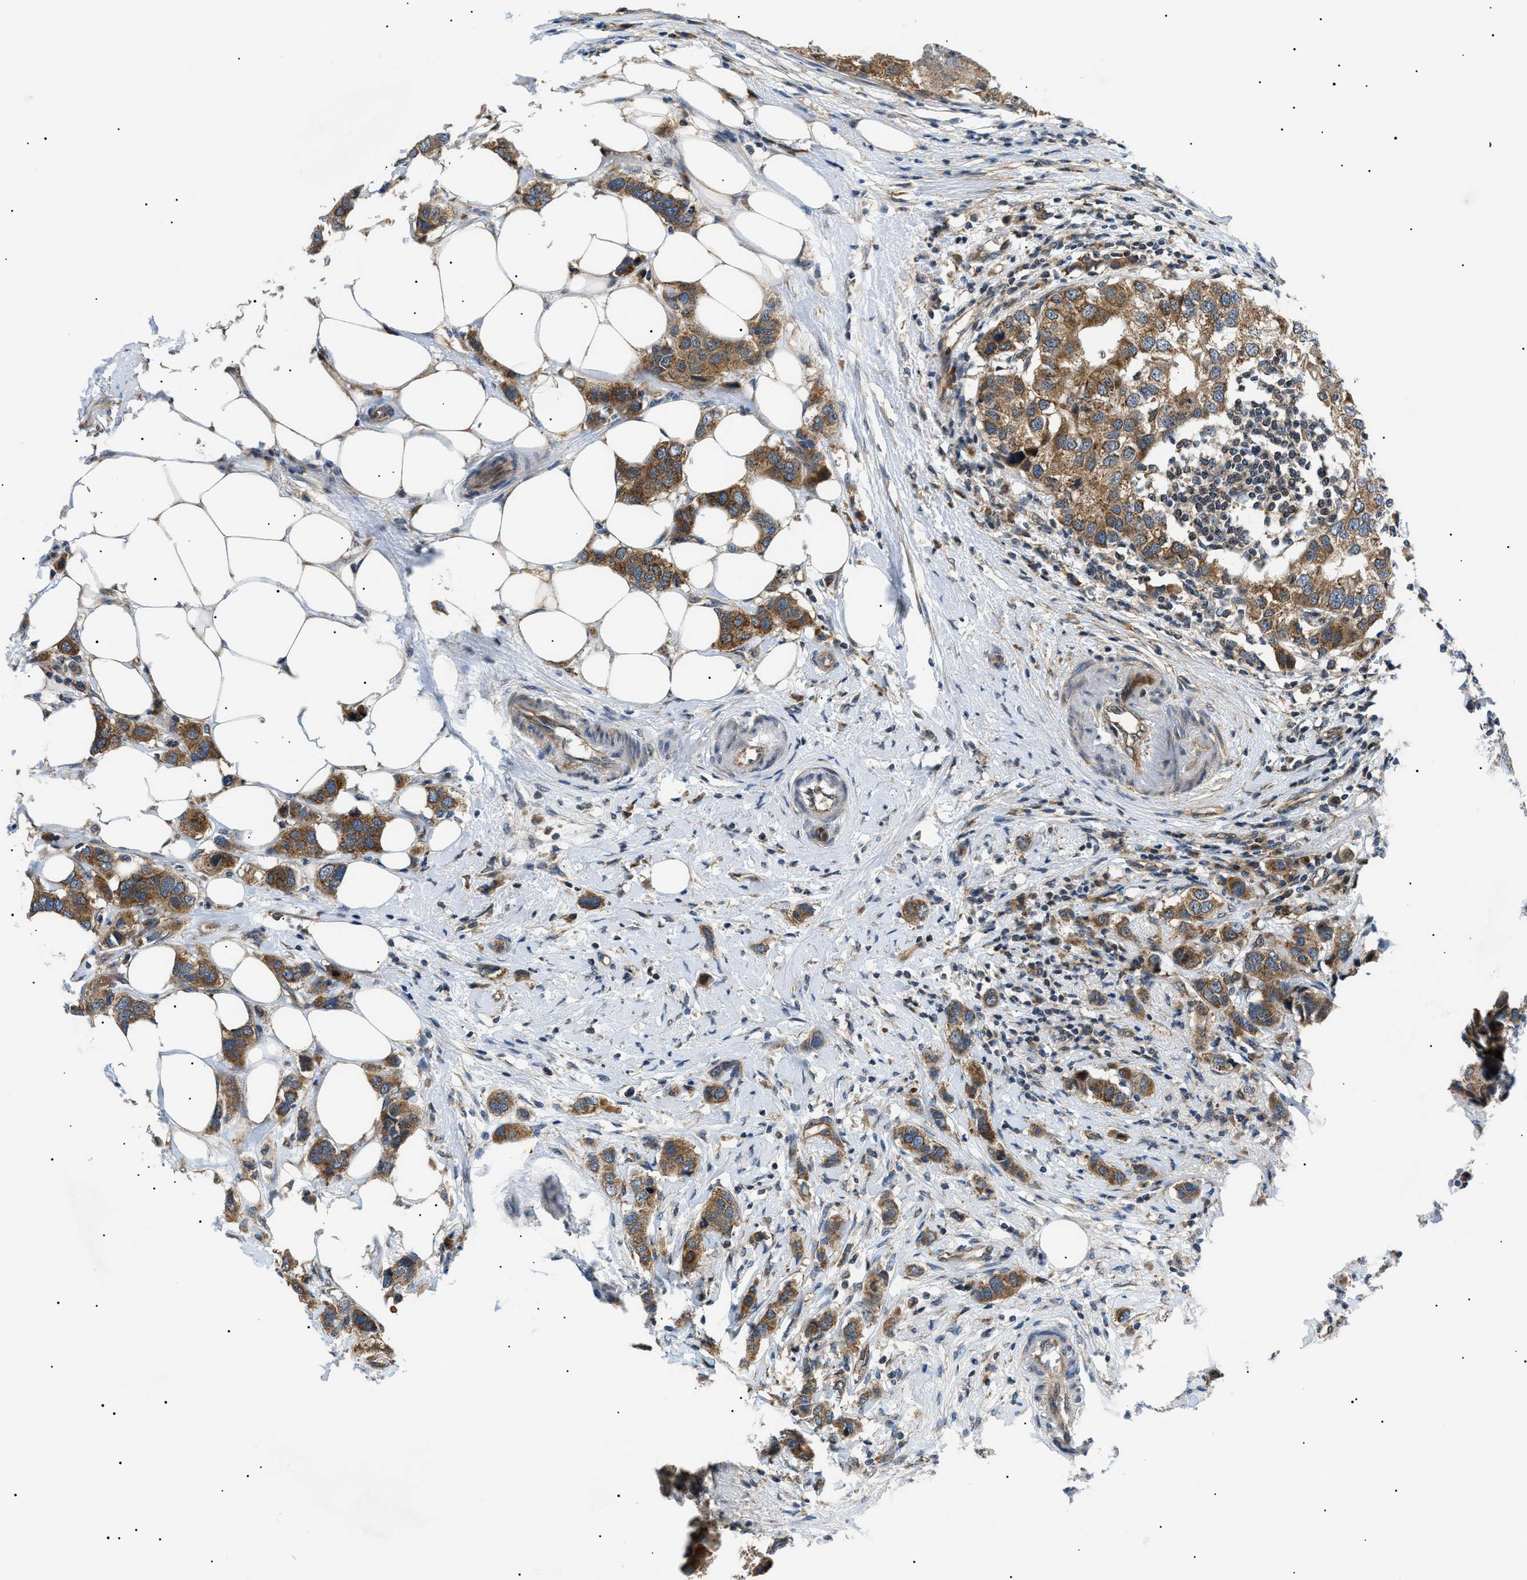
{"staining": {"intensity": "moderate", "quantity": ">75%", "location": "cytoplasmic/membranous"}, "tissue": "breast cancer", "cell_type": "Tumor cells", "image_type": "cancer", "snomed": [{"axis": "morphology", "description": "Duct carcinoma"}, {"axis": "topography", "description": "Breast"}], "caption": "IHC of breast cancer (invasive ductal carcinoma) shows medium levels of moderate cytoplasmic/membranous staining in approximately >75% of tumor cells.", "gene": "SRPK1", "patient": {"sex": "female", "age": 50}}